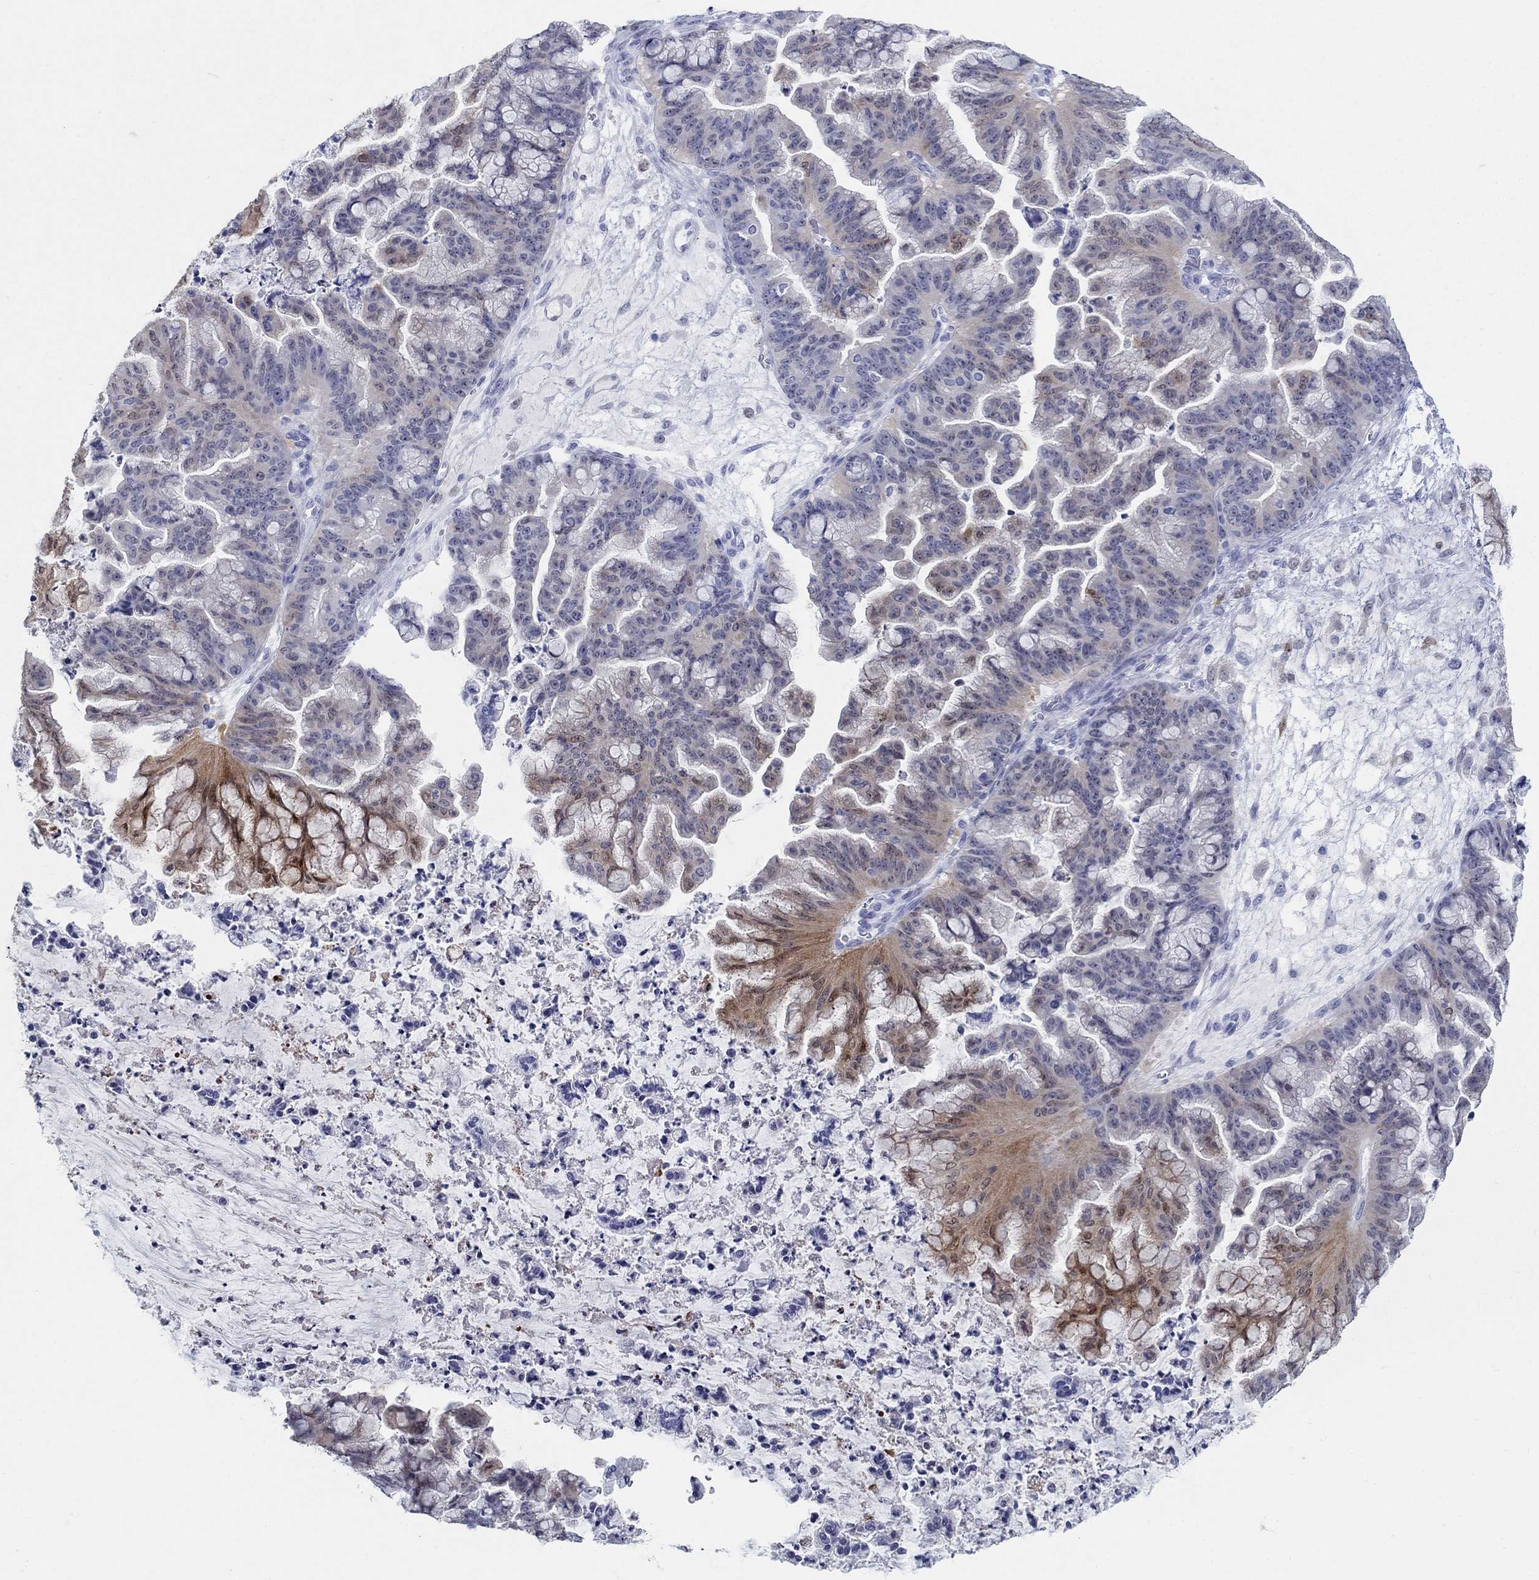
{"staining": {"intensity": "weak", "quantity": "25%-75%", "location": "cytoplasmic/membranous"}, "tissue": "ovarian cancer", "cell_type": "Tumor cells", "image_type": "cancer", "snomed": [{"axis": "morphology", "description": "Cystadenocarcinoma, mucinous, NOS"}, {"axis": "topography", "description": "Ovary"}], "caption": "DAB immunohistochemical staining of human mucinous cystadenocarcinoma (ovarian) reveals weak cytoplasmic/membranous protein positivity in about 25%-75% of tumor cells.", "gene": "AKR1C2", "patient": {"sex": "female", "age": 67}}